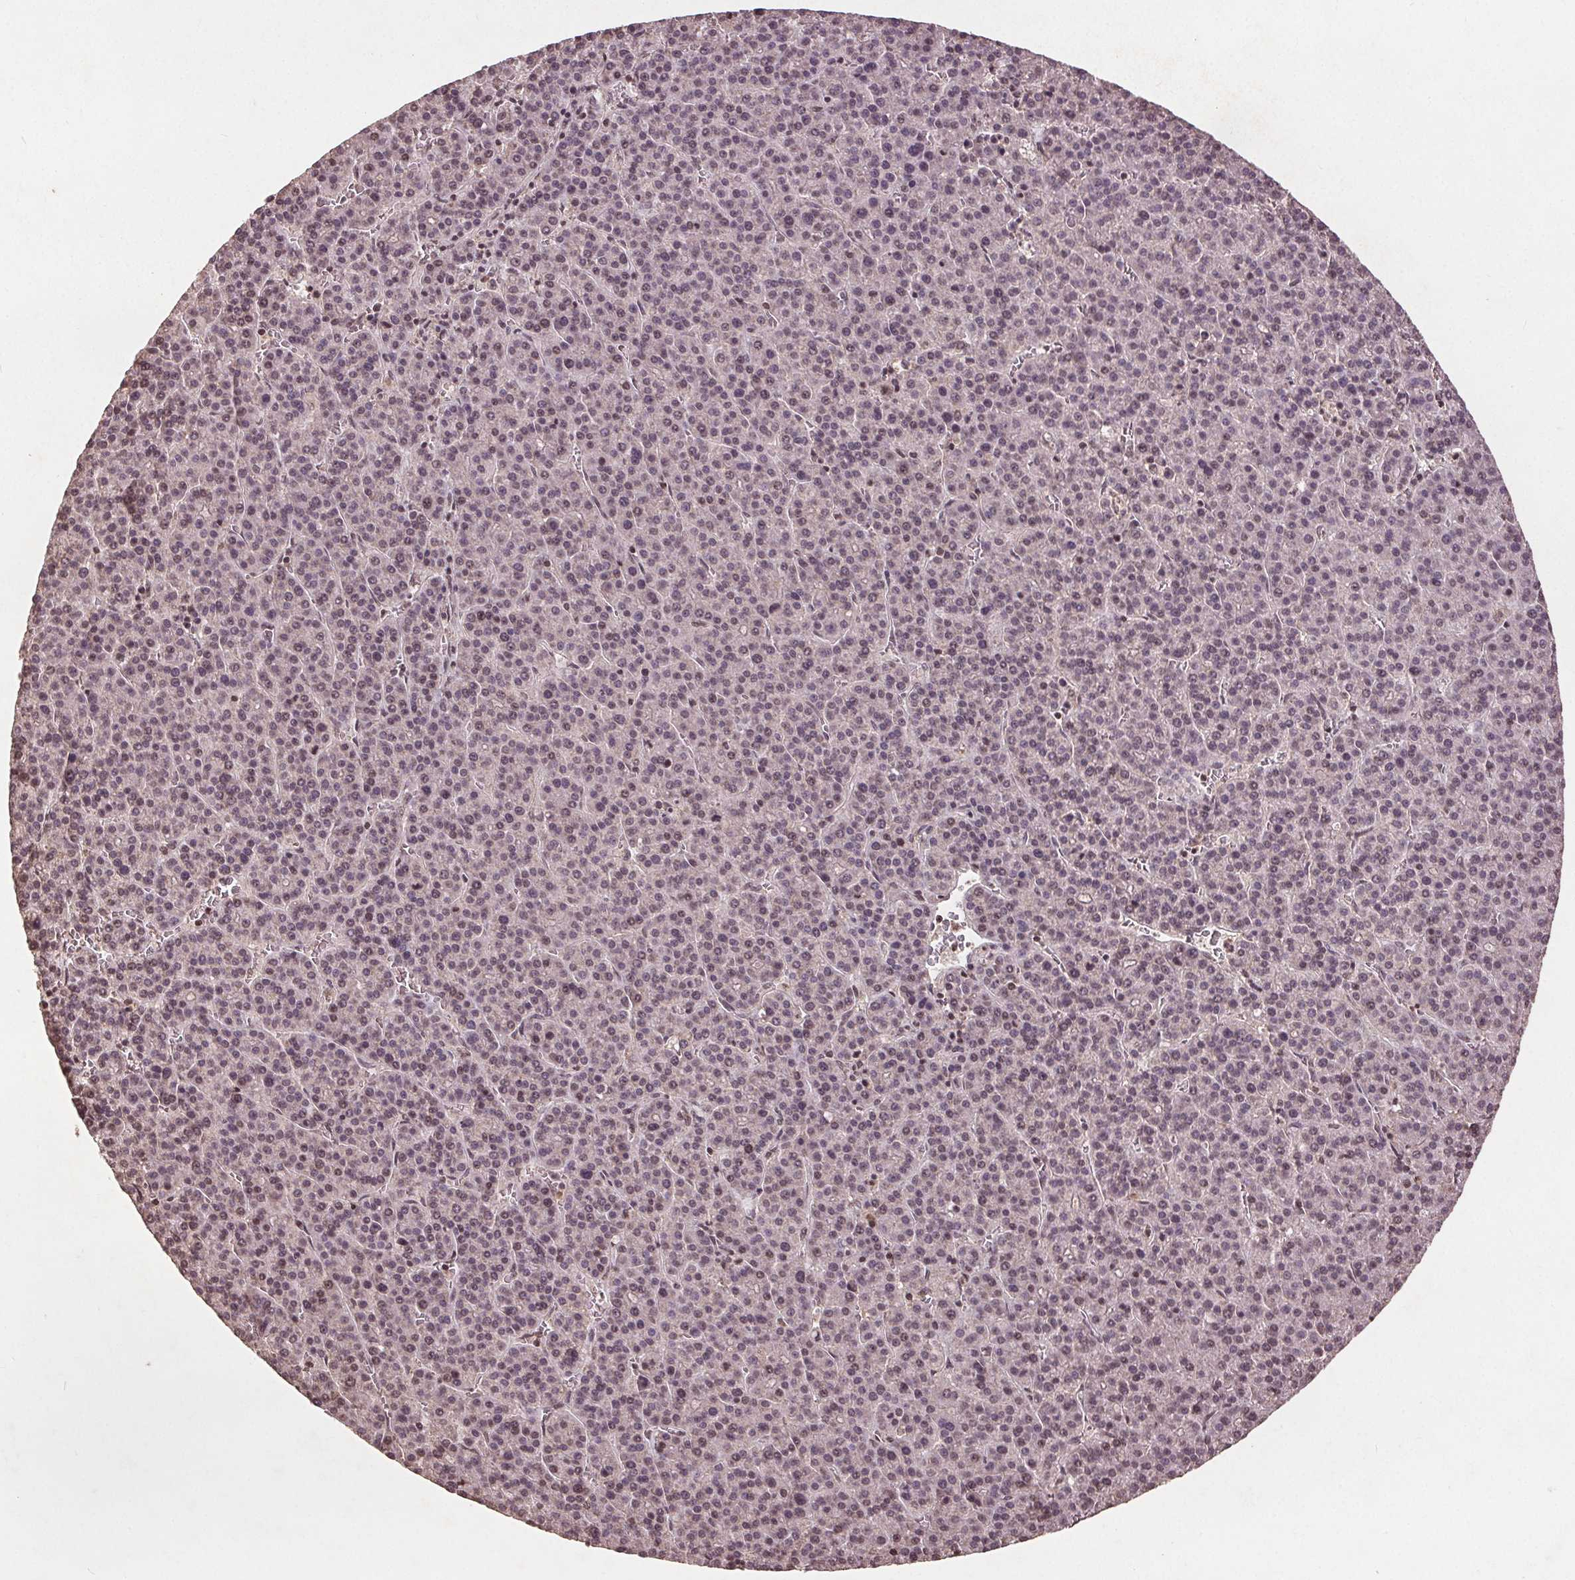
{"staining": {"intensity": "weak", "quantity": "<25%", "location": "nuclear"}, "tissue": "liver cancer", "cell_type": "Tumor cells", "image_type": "cancer", "snomed": [{"axis": "morphology", "description": "Carcinoma, Hepatocellular, NOS"}, {"axis": "topography", "description": "Liver"}], "caption": "Hepatocellular carcinoma (liver) was stained to show a protein in brown. There is no significant positivity in tumor cells. Nuclei are stained in blue.", "gene": "DSG3", "patient": {"sex": "female", "age": 58}}